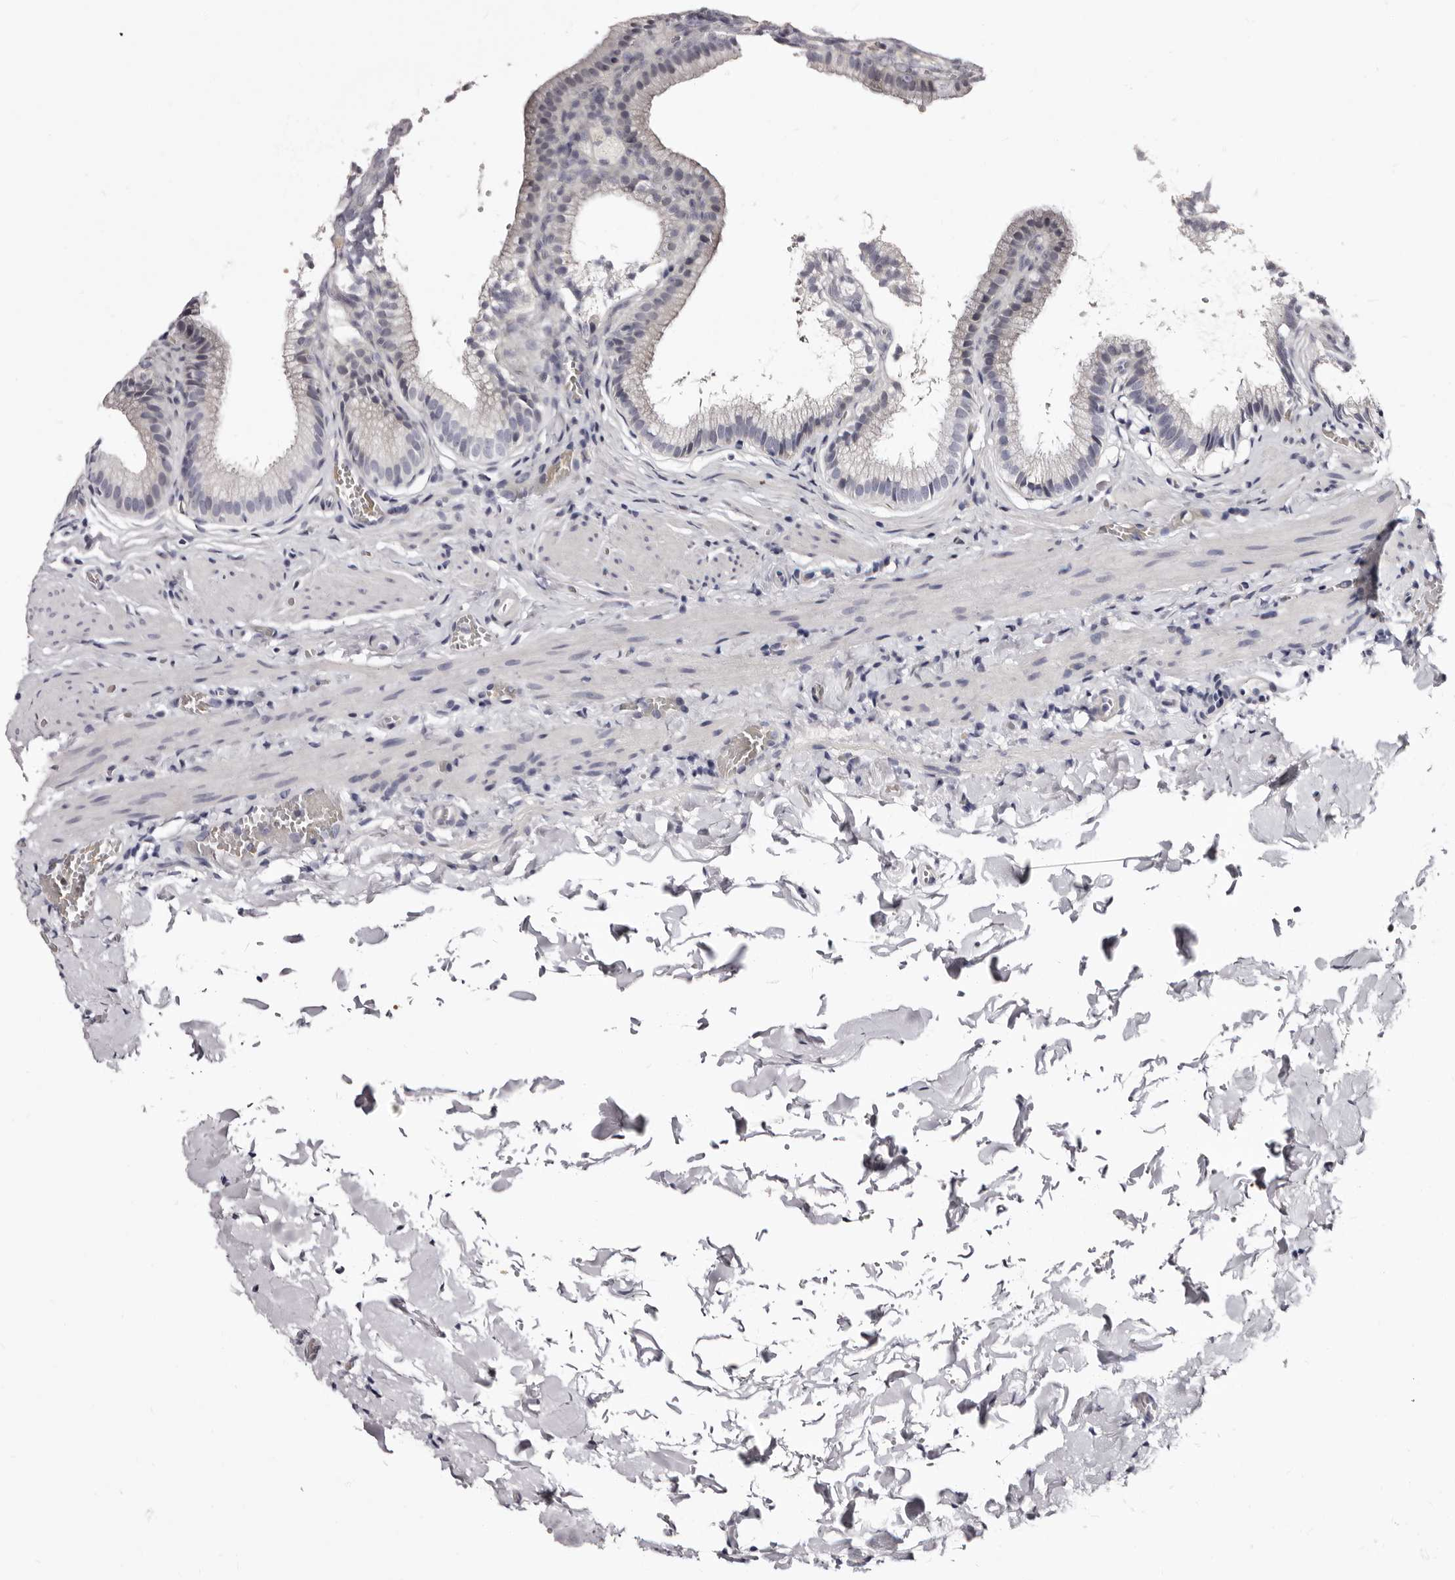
{"staining": {"intensity": "negative", "quantity": "none", "location": "none"}, "tissue": "gallbladder", "cell_type": "Glandular cells", "image_type": "normal", "snomed": [{"axis": "morphology", "description": "Normal tissue, NOS"}, {"axis": "topography", "description": "Gallbladder"}], "caption": "The micrograph demonstrates no staining of glandular cells in normal gallbladder. (Brightfield microscopy of DAB IHC at high magnification).", "gene": "BPGM", "patient": {"sex": "male", "age": 38}}